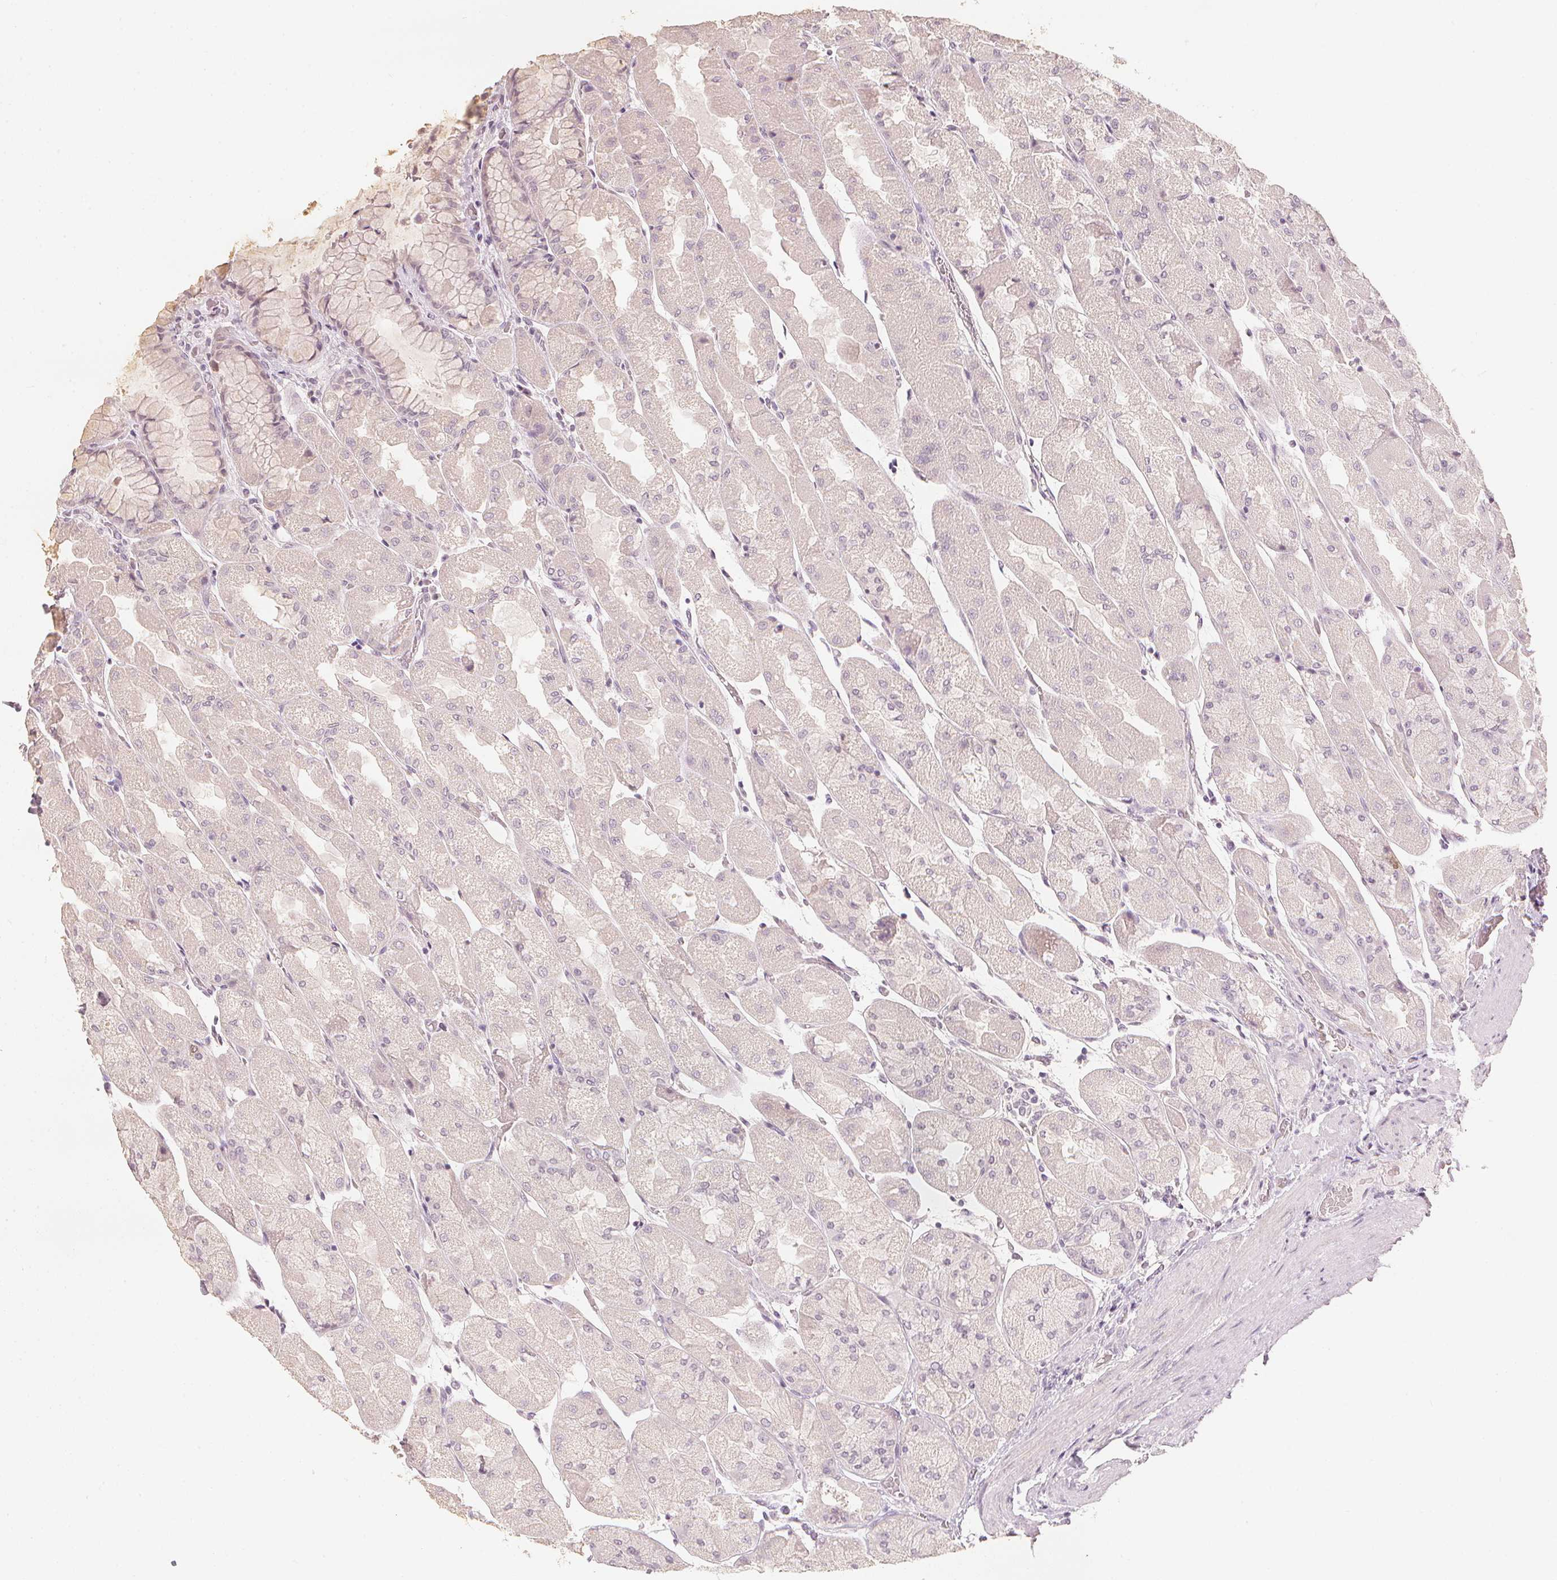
{"staining": {"intensity": "moderate", "quantity": "<25%", "location": "cytoplasmic/membranous"}, "tissue": "stomach", "cell_type": "Glandular cells", "image_type": "normal", "snomed": [{"axis": "morphology", "description": "Normal tissue, NOS"}, {"axis": "topography", "description": "Stomach"}], "caption": "Moderate cytoplasmic/membranous positivity is appreciated in approximately <25% of glandular cells in benign stomach. The staining was performed using DAB, with brown indicating positive protein expression. Nuclei are stained blue with hematoxylin.", "gene": "CALB1", "patient": {"sex": "female", "age": 61}}